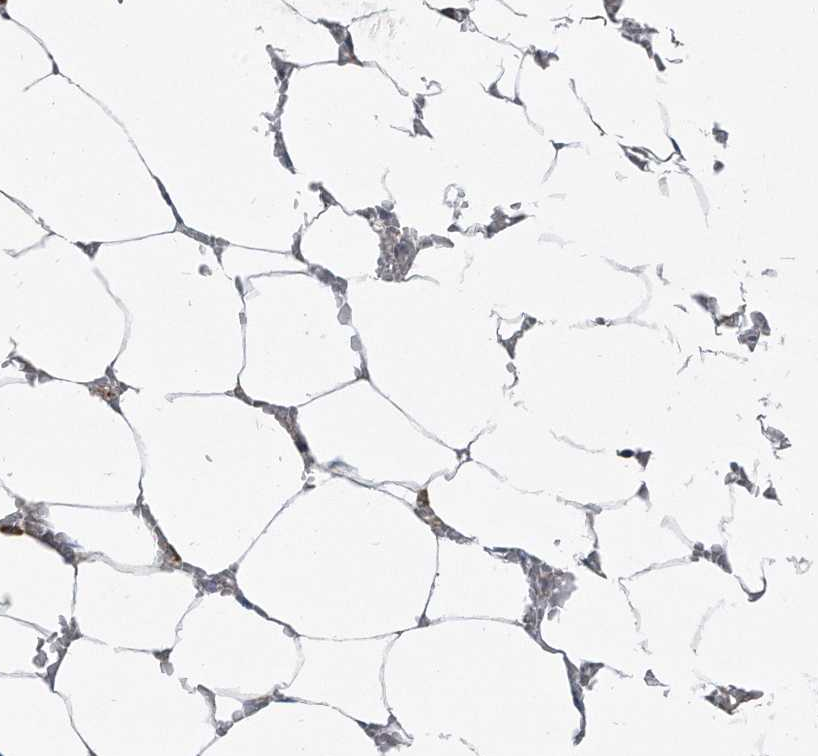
{"staining": {"intensity": "strong", "quantity": "<25%", "location": "cytoplasmic/membranous"}, "tissue": "bone marrow", "cell_type": "Hematopoietic cells", "image_type": "normal", "snomed": [{"axis": "morphology", "description": "Normal tissue, NOS"}, {"axis": "topography", "description": "Bone marrow"}], "caption": "A medium amount of strong cytoplasmic/membranous staining is present in about <25% of hematopoietic cells in unremarkable bone marrow. (Stains: DAB in brown, nuclei in blue, Microscopy: brightfield microscopy at high magnification).", "gene": "EIF2B4", "patient": {"sex": "male", "age": 70}}